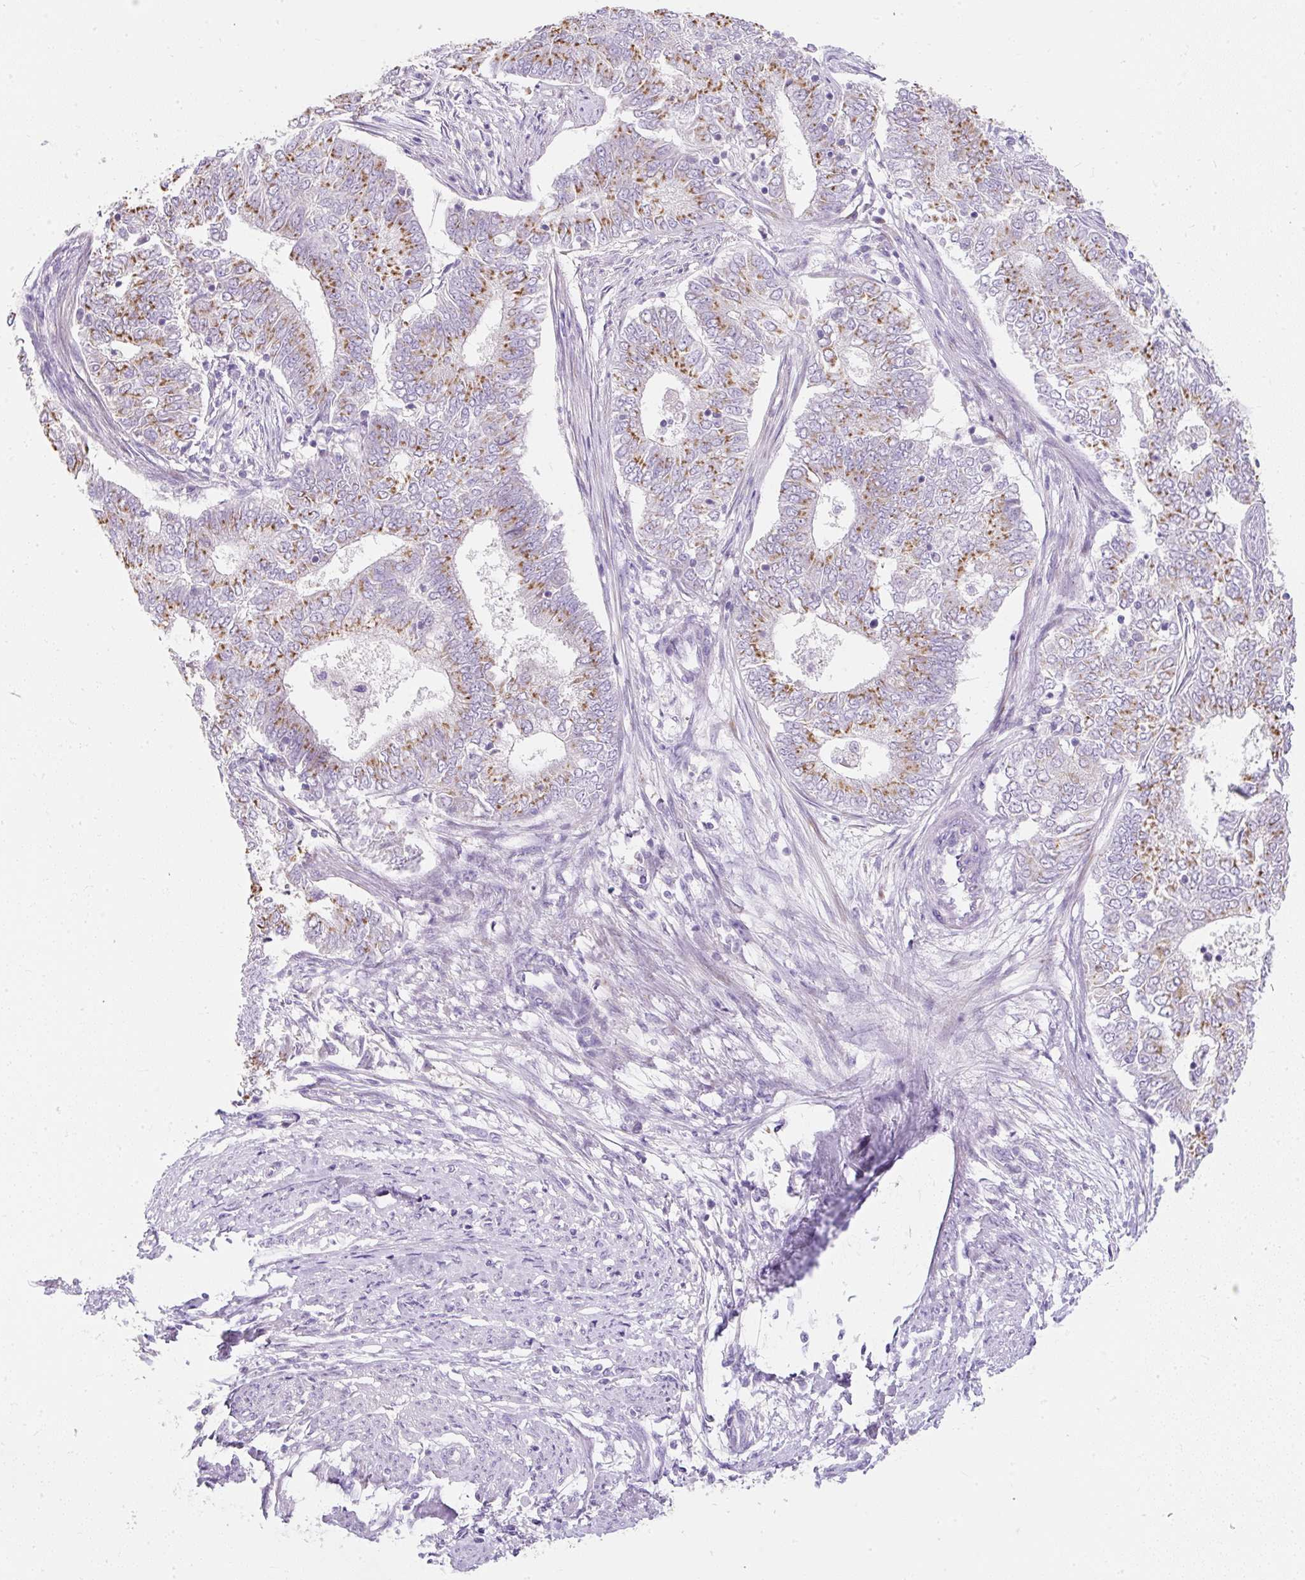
{"staining": {"intensity": "moderate", "quantity": "25%-75%", "location": "cytoplasmic/membranous"}, "tissue": "endometrial cancer", "cell_type": "Tumor cells", "image_type": "cancer", "snomed": [{"axis": "morphology", "description": "Adenocarcinoma, NOS"}, {"axis": "topography", "description": "Endometrium"}], "caption": "High-power microscopy captured an IHC photomicrograph of endometrial cancer, revealing moderate cytoplasmic/membranous positivity in about 25%-75% of tumor cells.", "gene": "DTX4", "patient": {"sex": "female", "age": 62}}